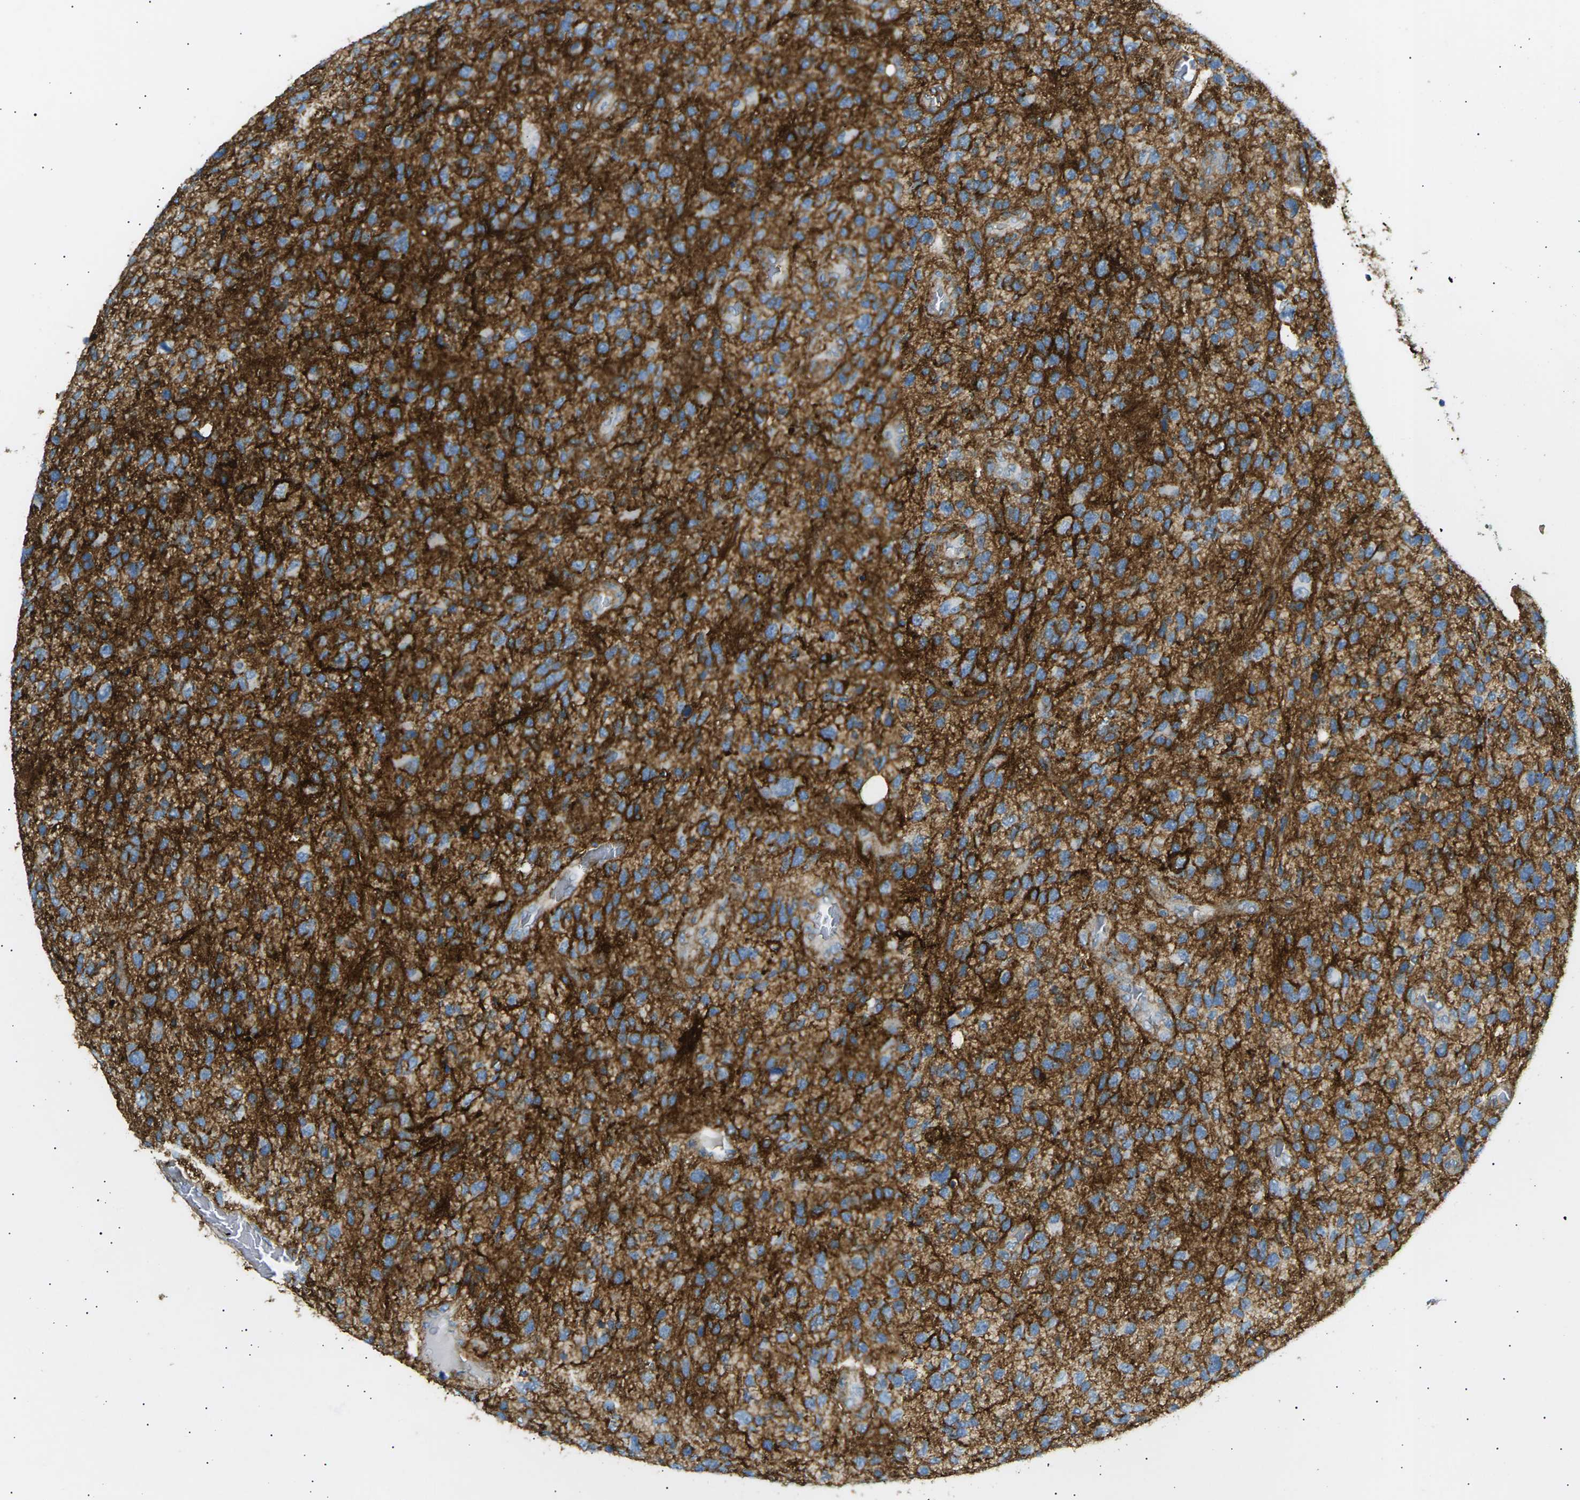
{"staining": {"intensity": "moderate", "quantity": ">75%", "location": "cytoplasmic/membranous"}, "tissue": "glioma", "cell_type": "Tumor cells", "image_type": "cancer", "snomed": [{"axis": "morphology", "description": "Glioma, malignant, High grade"}, {"axis": "topography", "description": "Brain"}], "caption": "This is a histology image of immunohistochemistry staining of glioma, which shows moderate expression in the cytoplasmic/membranous of tumor cells.", "gene": "ATP2B4", "patient": {"sex": "female", "age": 58}}